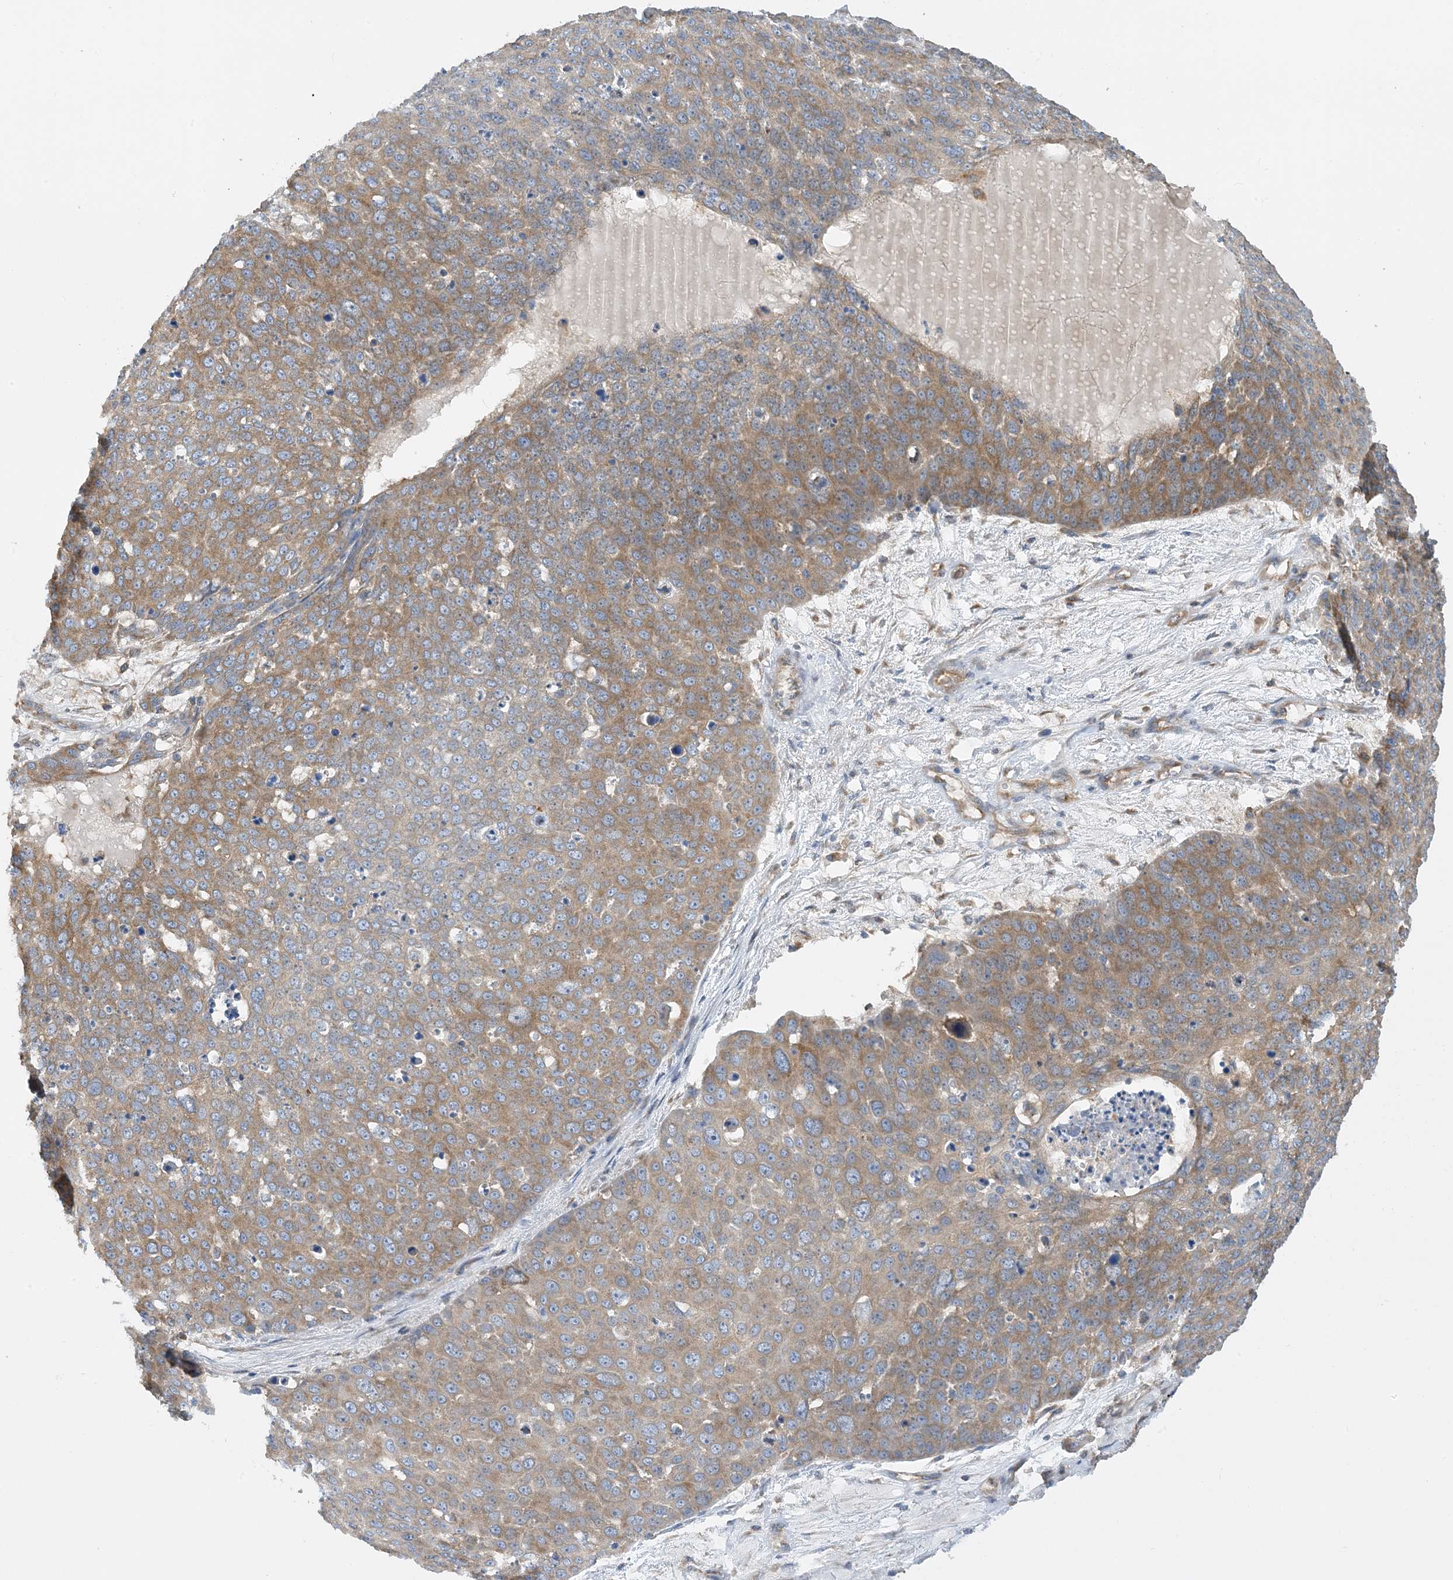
{"staining": {"intensity": "moderate", "quantity": ">75%", "location": "cytoplasmic/membranous"}, "tissue": "skin cancer", "cell_type": "Tumor cells", "image_type": "cancer", "snomed": [{"axis": "morphology", "description": "Squamous cell carcinoma, NOS"}, {"axis": "topography", "description": "Skin"}], "caption": "Skin cancer tissue shows moderate cytoplasmic/membranous positivity in approximately >75% of tumor cells Nuclei are stained in blue.", "gene": "SIDT1", "patient": {"sex": "male", "age": 71}}